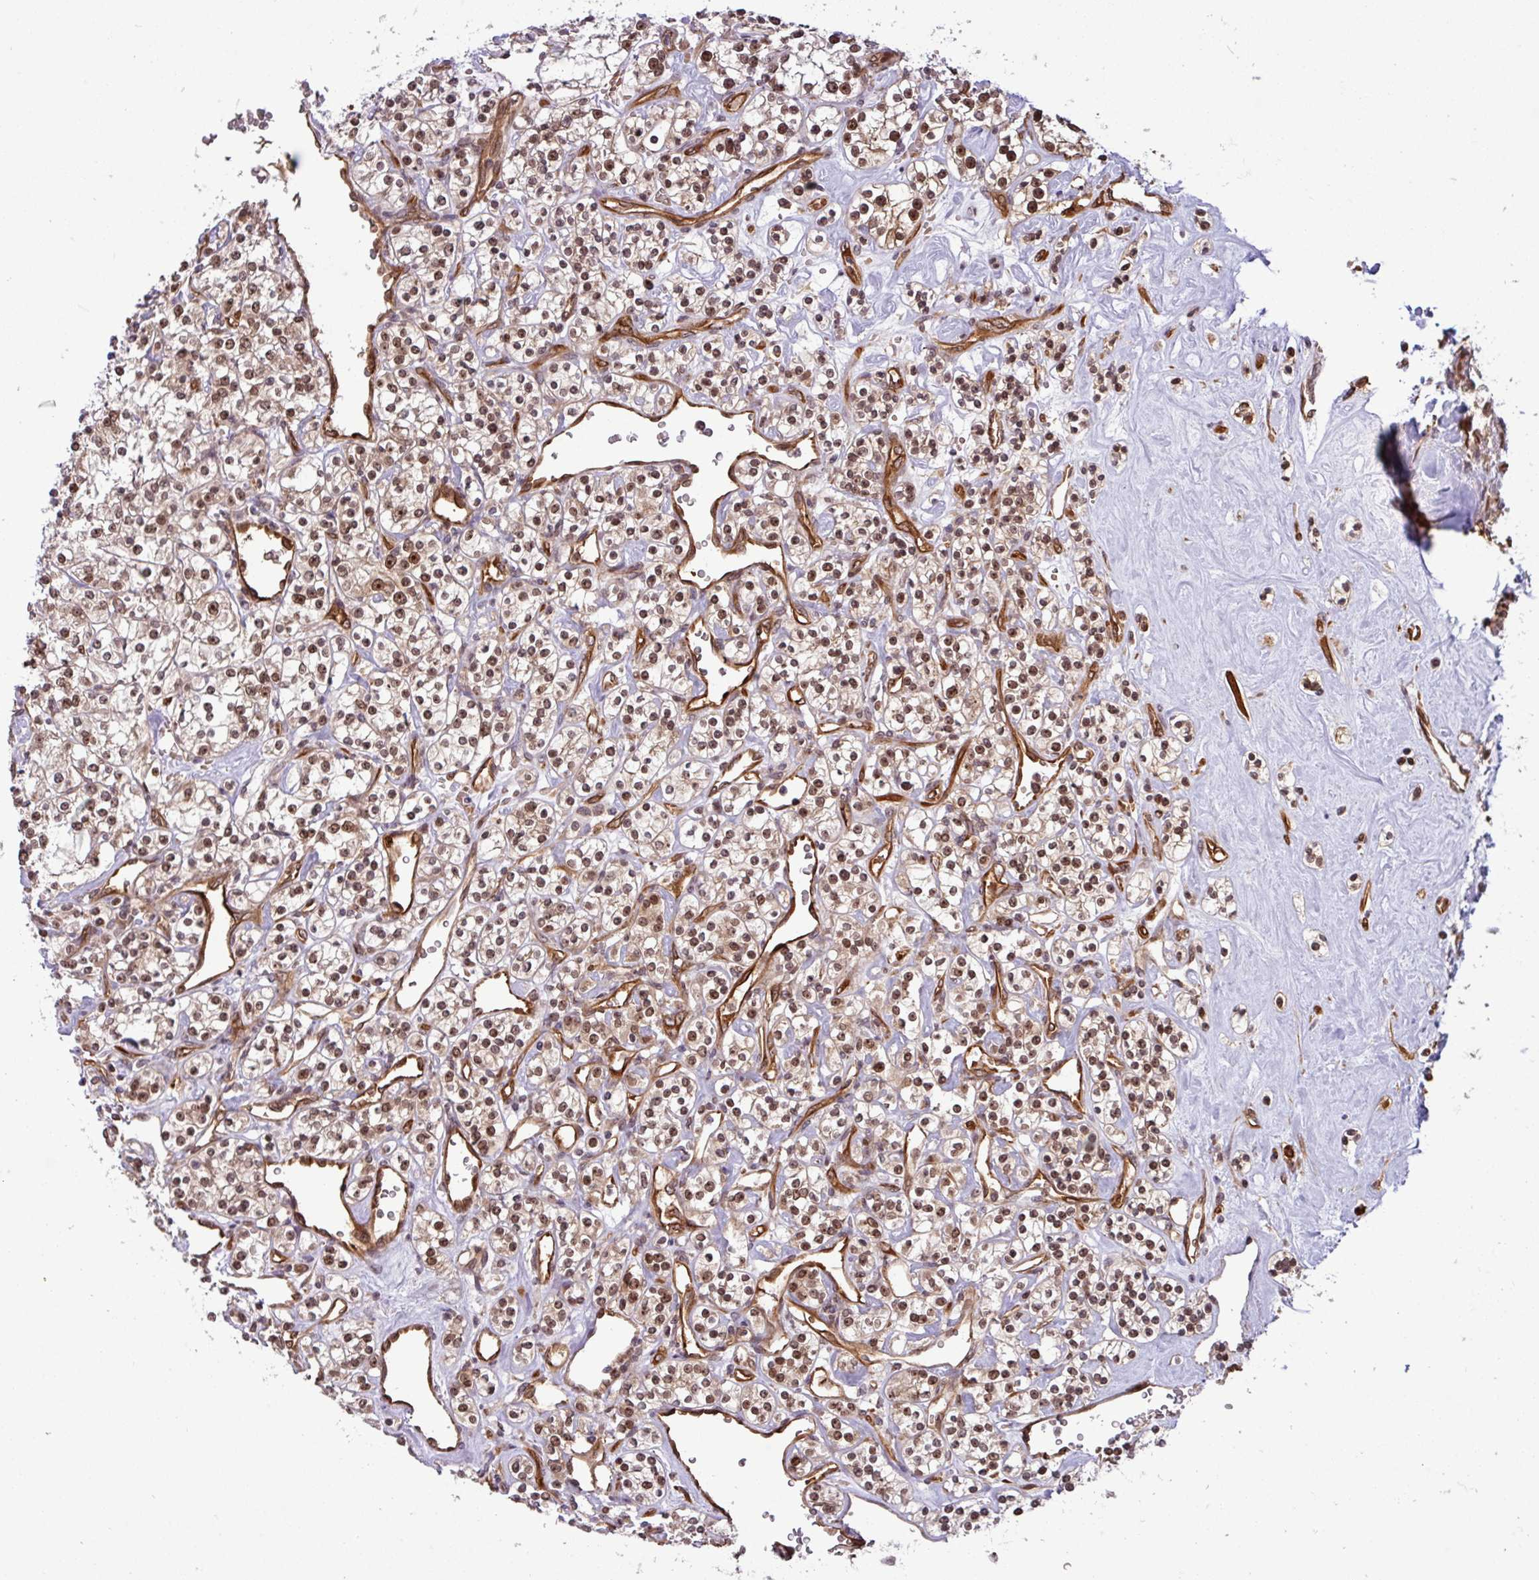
{"staining": {"intensity": "moderate", "quantity": ">75%", "location": "nuclear"}, "tissue": "renal cancer", "cell_type": "Tumor cells", "image_type": "cancer", "snomed": [{"axis": "morphology", "description": "Adenocarcinoma, NOS"}, {"axis": "topography", "description": "Kidney"}], "caption": "Adenocarcinoma (renal) was stained to show a protein in brown. There is medium levels of moderate nuclear staining in approximately >75% of tumor cells.", "gene": "C7orf50", "patient": {"sex": "male", "age": 77}}